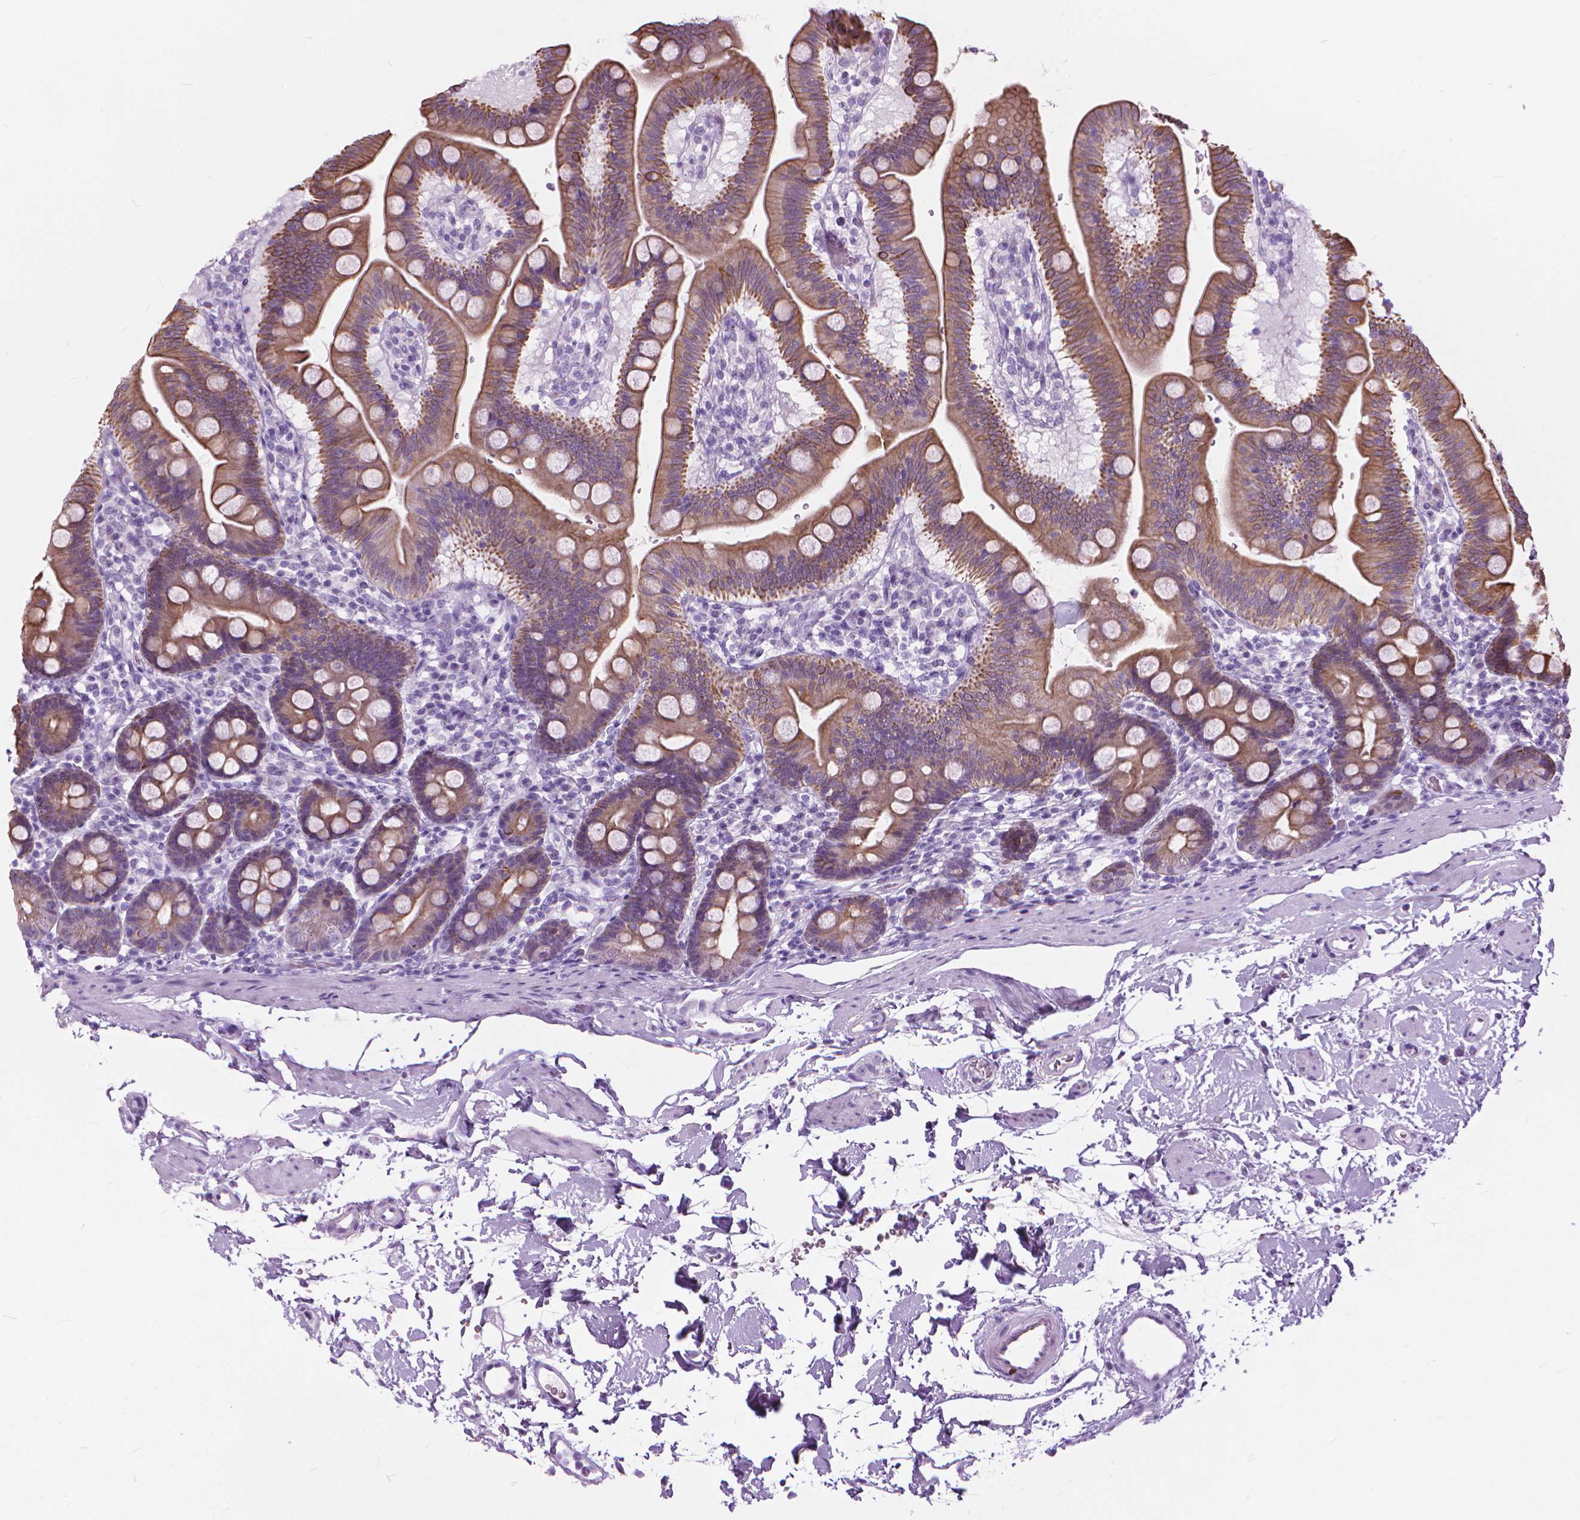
{"staining": {"intensity": "moderate", "quantity": ">75%", "location": "cytoplasmic/membranous"}, "tissue": "duodenum", "cell_type": "Glandular cells", "image_type": "normal", "snomed": [{"axis": "morphology", "description": "Normal tissue, NOS"}, {"axis": "topography", "description": "Duodenum"}], "caption": "Unremarkable duodenum displays moderate cytoplasmic/membranous staining in about >75% of glandular cells.", "gene": "HTR2B", "patient": {"sex": "male", "age": 59}}